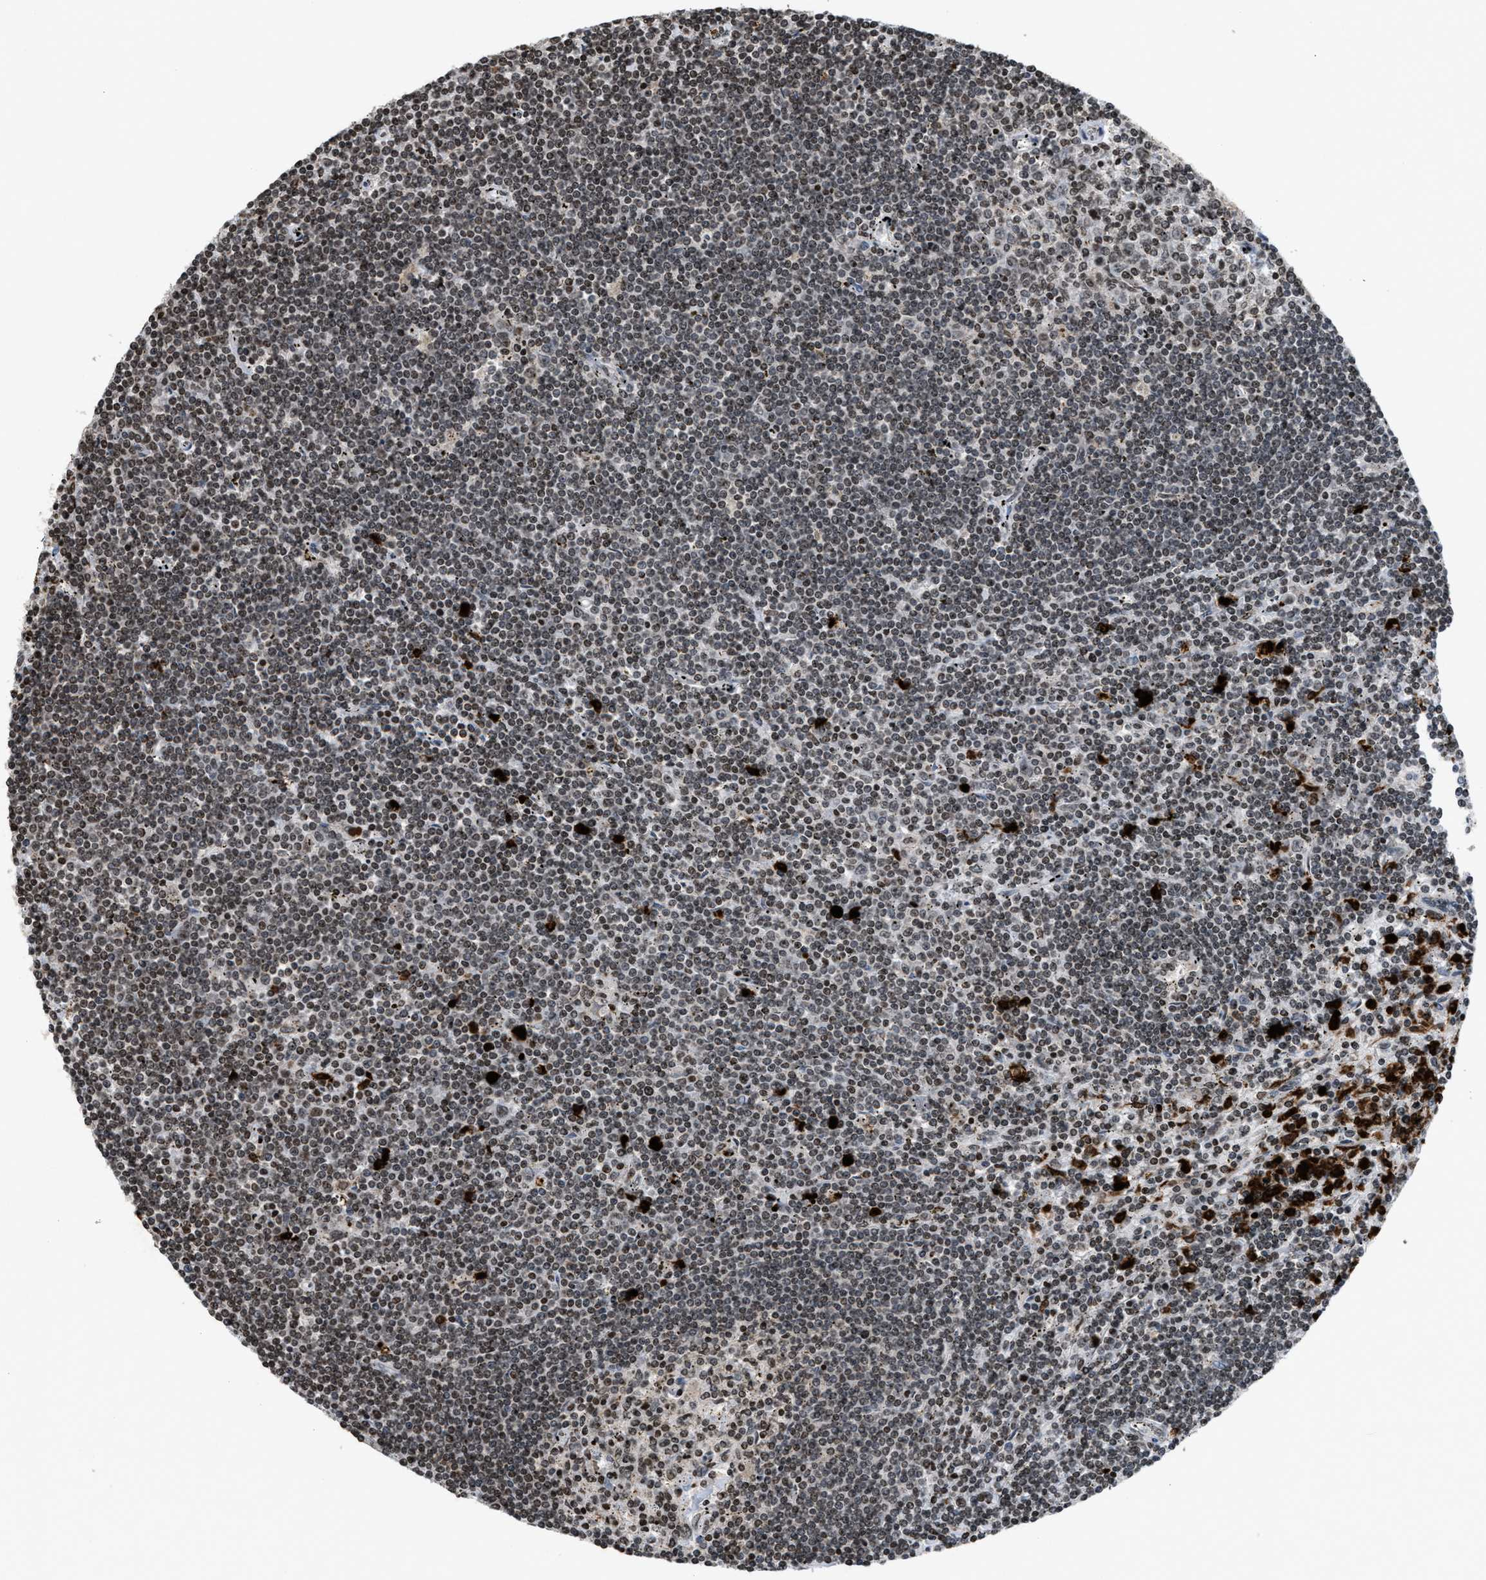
{"staining": {"intensity": "weak", "quantity": ">75%", "location": "nuclear"}, "tissue": "lymphoma", "cell_type": "Tumor cells", "image_type": "cancer", "snomed": [{"axis": "morphology", "description": "Malignant lymphoma, non-Hodgkin's type, Low grade"}, {"axis": "topography", "description": "Spleen"}], "caption": "Immunohistochemistry (IHC) histopathology image of neoplastic tissue: human lymphoma stained using immunohistochemistry (IHC) exhibits low levels of weak protein expression localized specifically in the nuclear of tumor cells, appearing as a nuclear brown color.", "gene": "PRUNE2", "patient": {"sex": "male", "age": 76}}